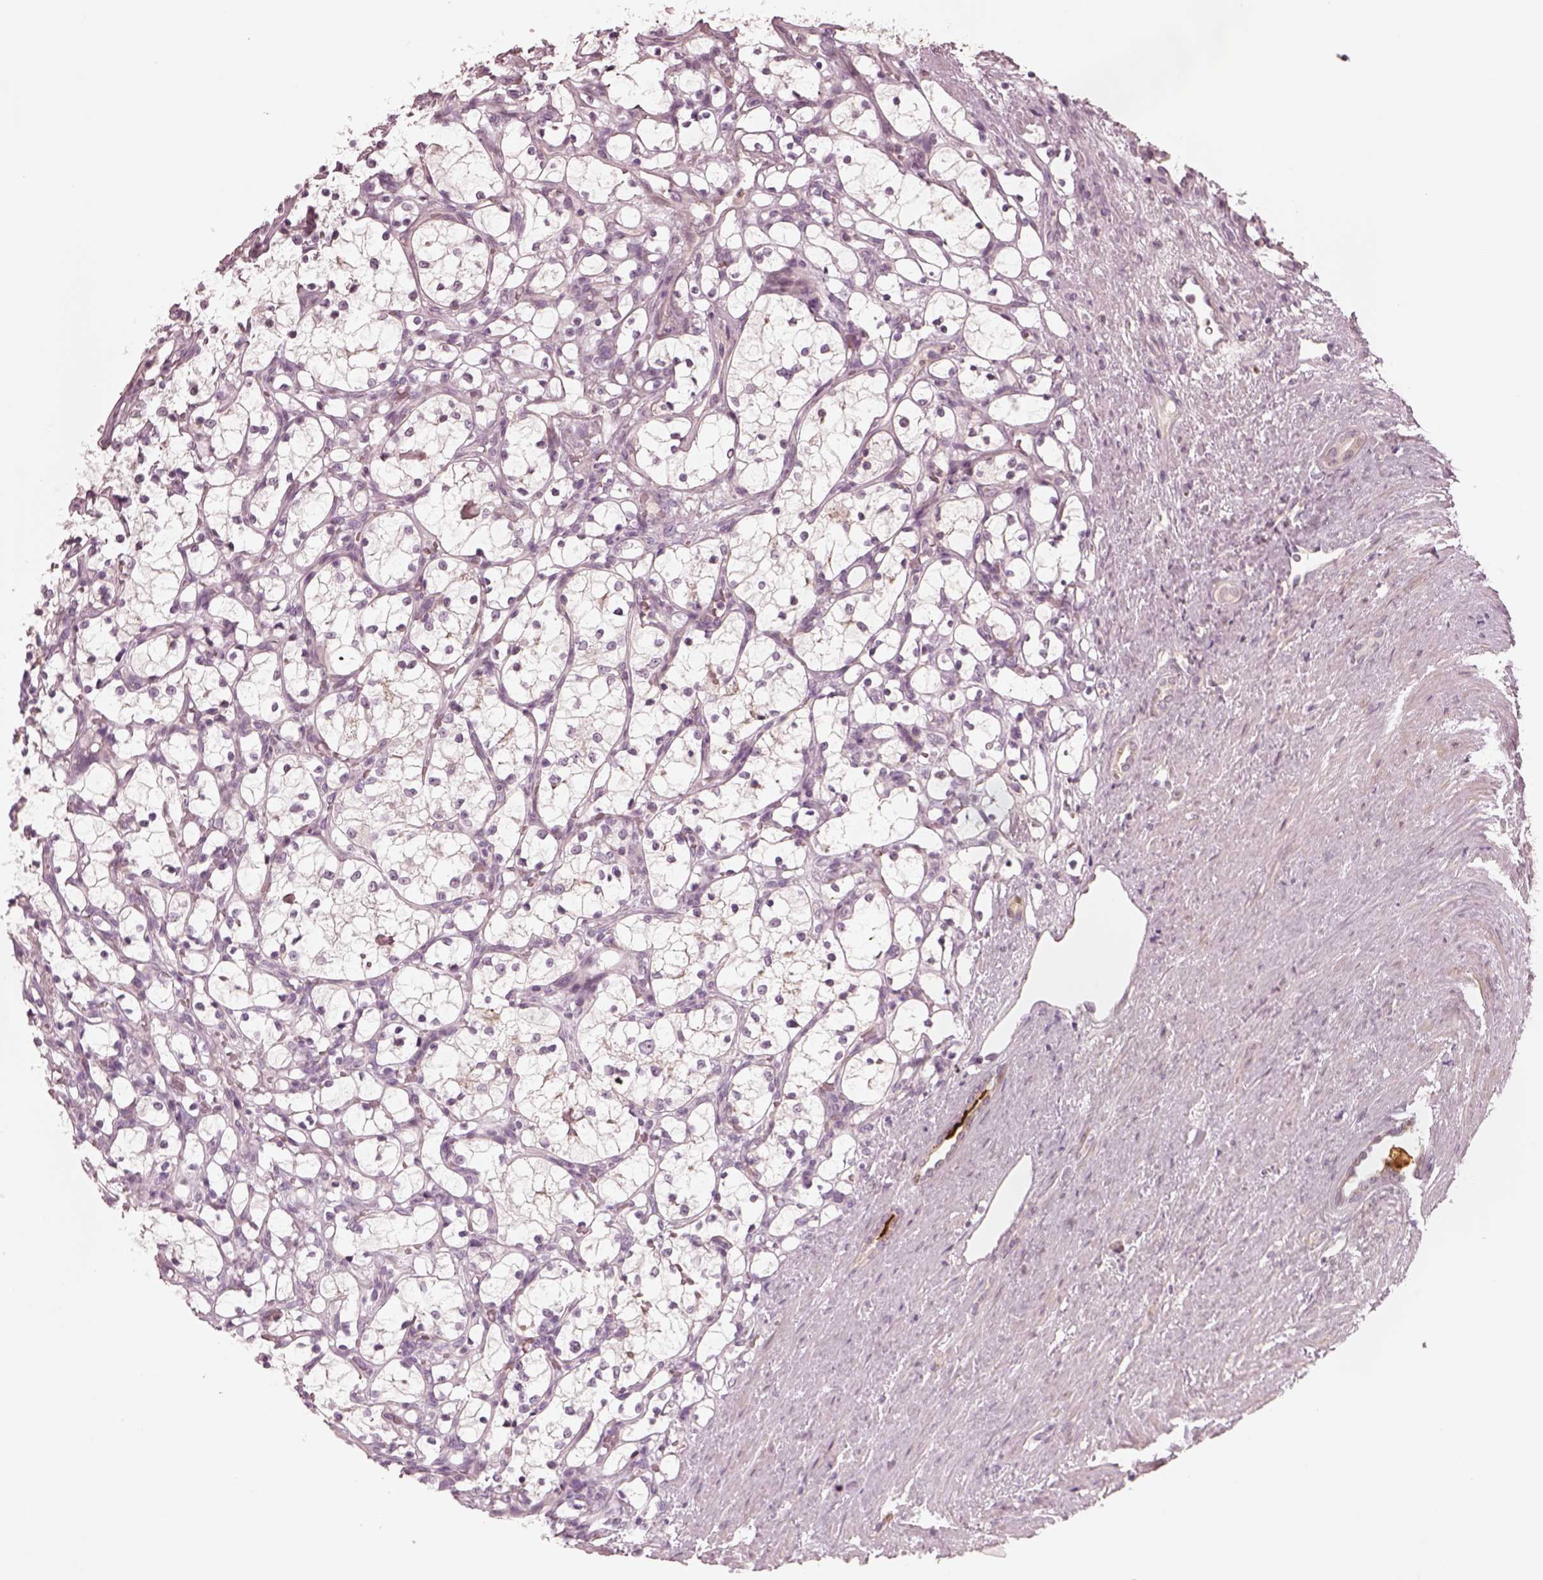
{"staining": {"intensity": "negative", "quantity": "none", "location": "none"}, "tissue": "renal cancer", "cell_type": "Tumor cells", "image_type": "cancer", "snomed": [{"axis": "morphology", "description": "Adenocarcinoma, NOS"}, {"axis": "topography", "description": "Kidney"}], "caption": "Immunohistochemistry (IHC) image of renal adenocarcinoma stained for a protein (brown), which shows no staining in tumor cells.", "gene": "SDCBP2", "patient": {"sex": "female", "age": 69}}